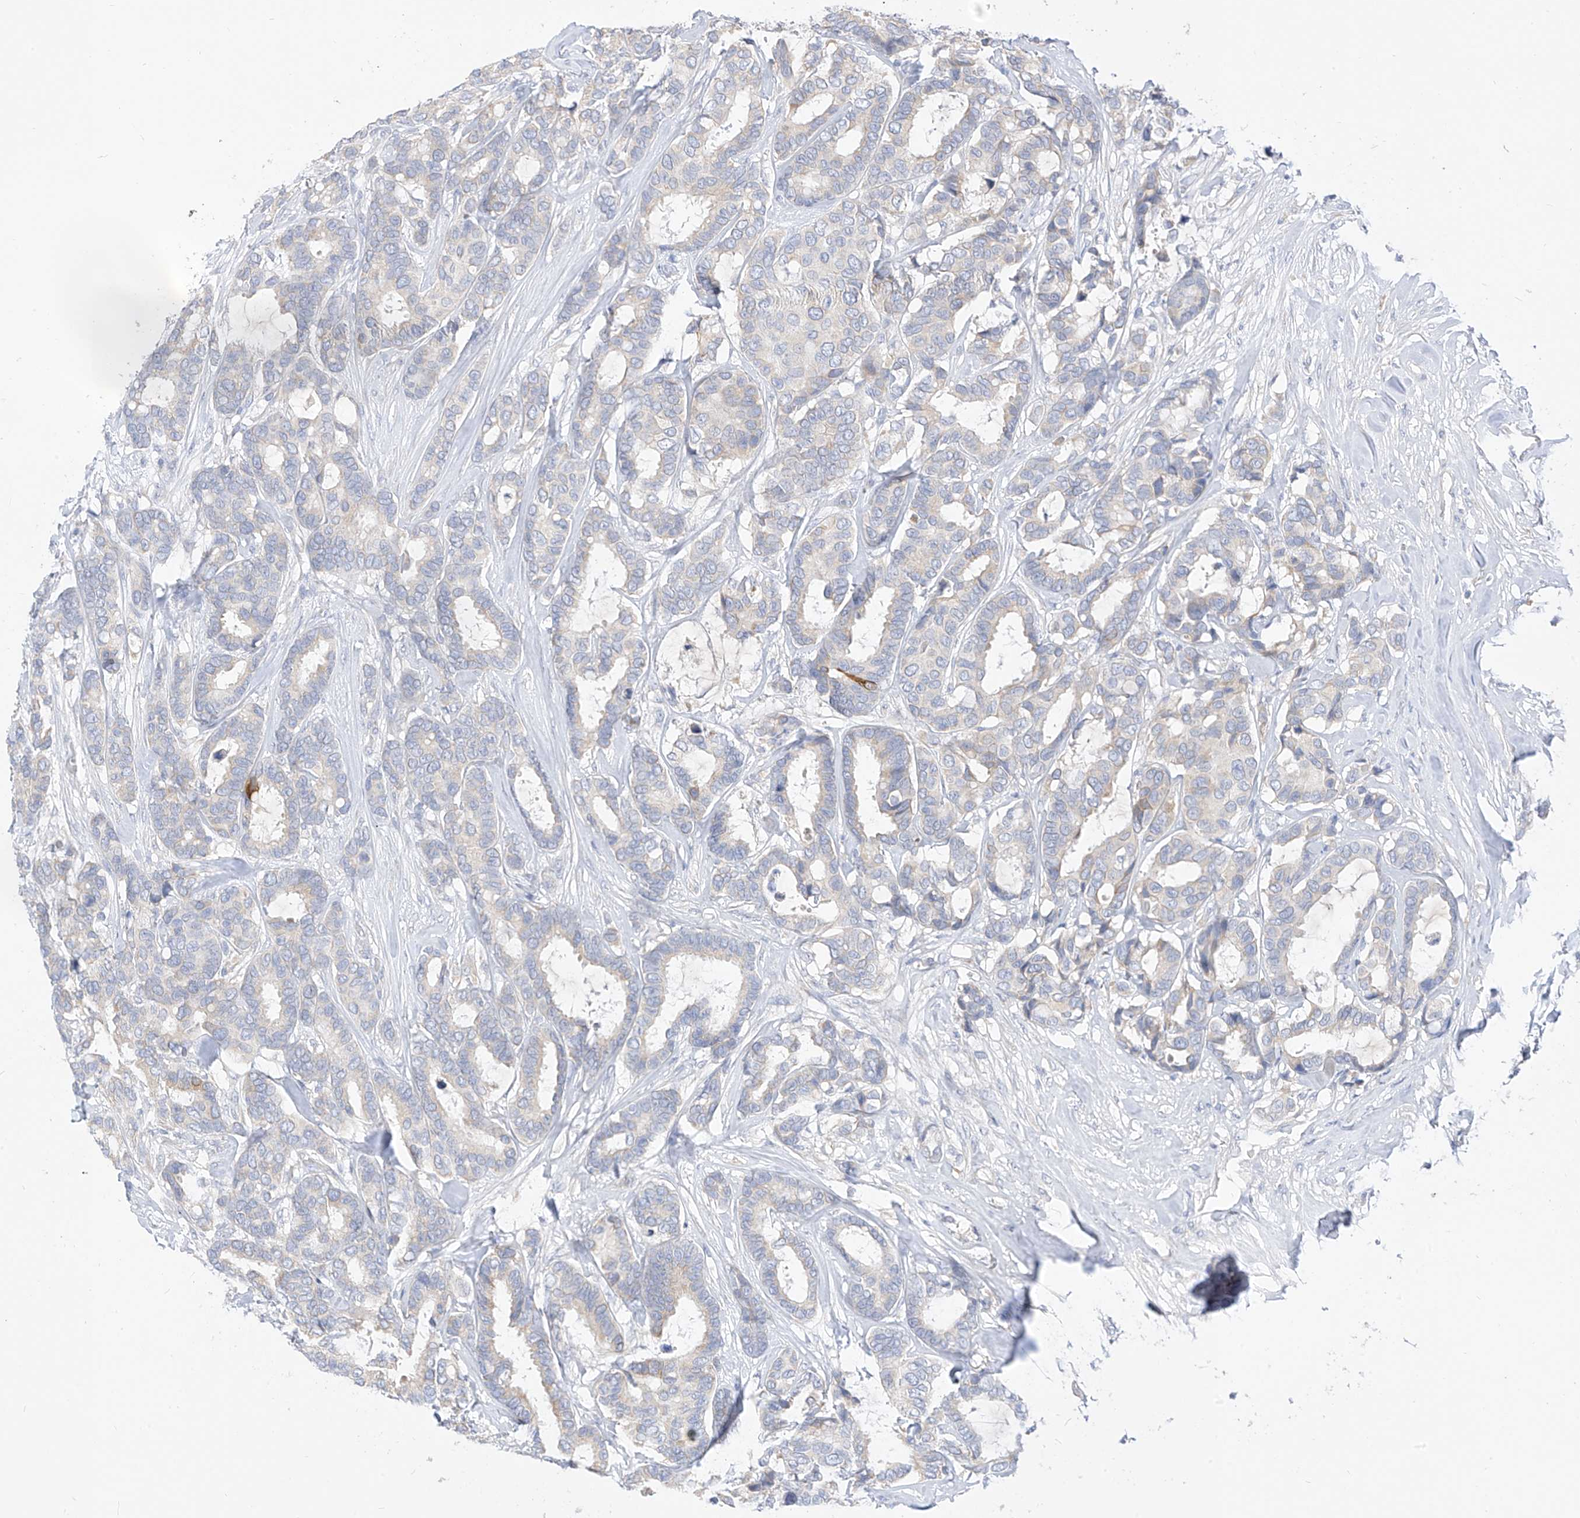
{"staining": {"intensity": "negative", "quantity": "none", "location": "none"}, "tissue": "breast cancer", "cell_type": "Tumor cells", "image_type": "cancer", "snomed": [{"axis": "morphology", "description": "Duct carcinoma"}, {"axis": "topography", "description": "Breast"}], "caption": "Breast cancer was stained to show a protein in brown. There is no significant staining in tumor cells.", "gene": "RASA2", "patient": {"sex": "female", "age": 87}}